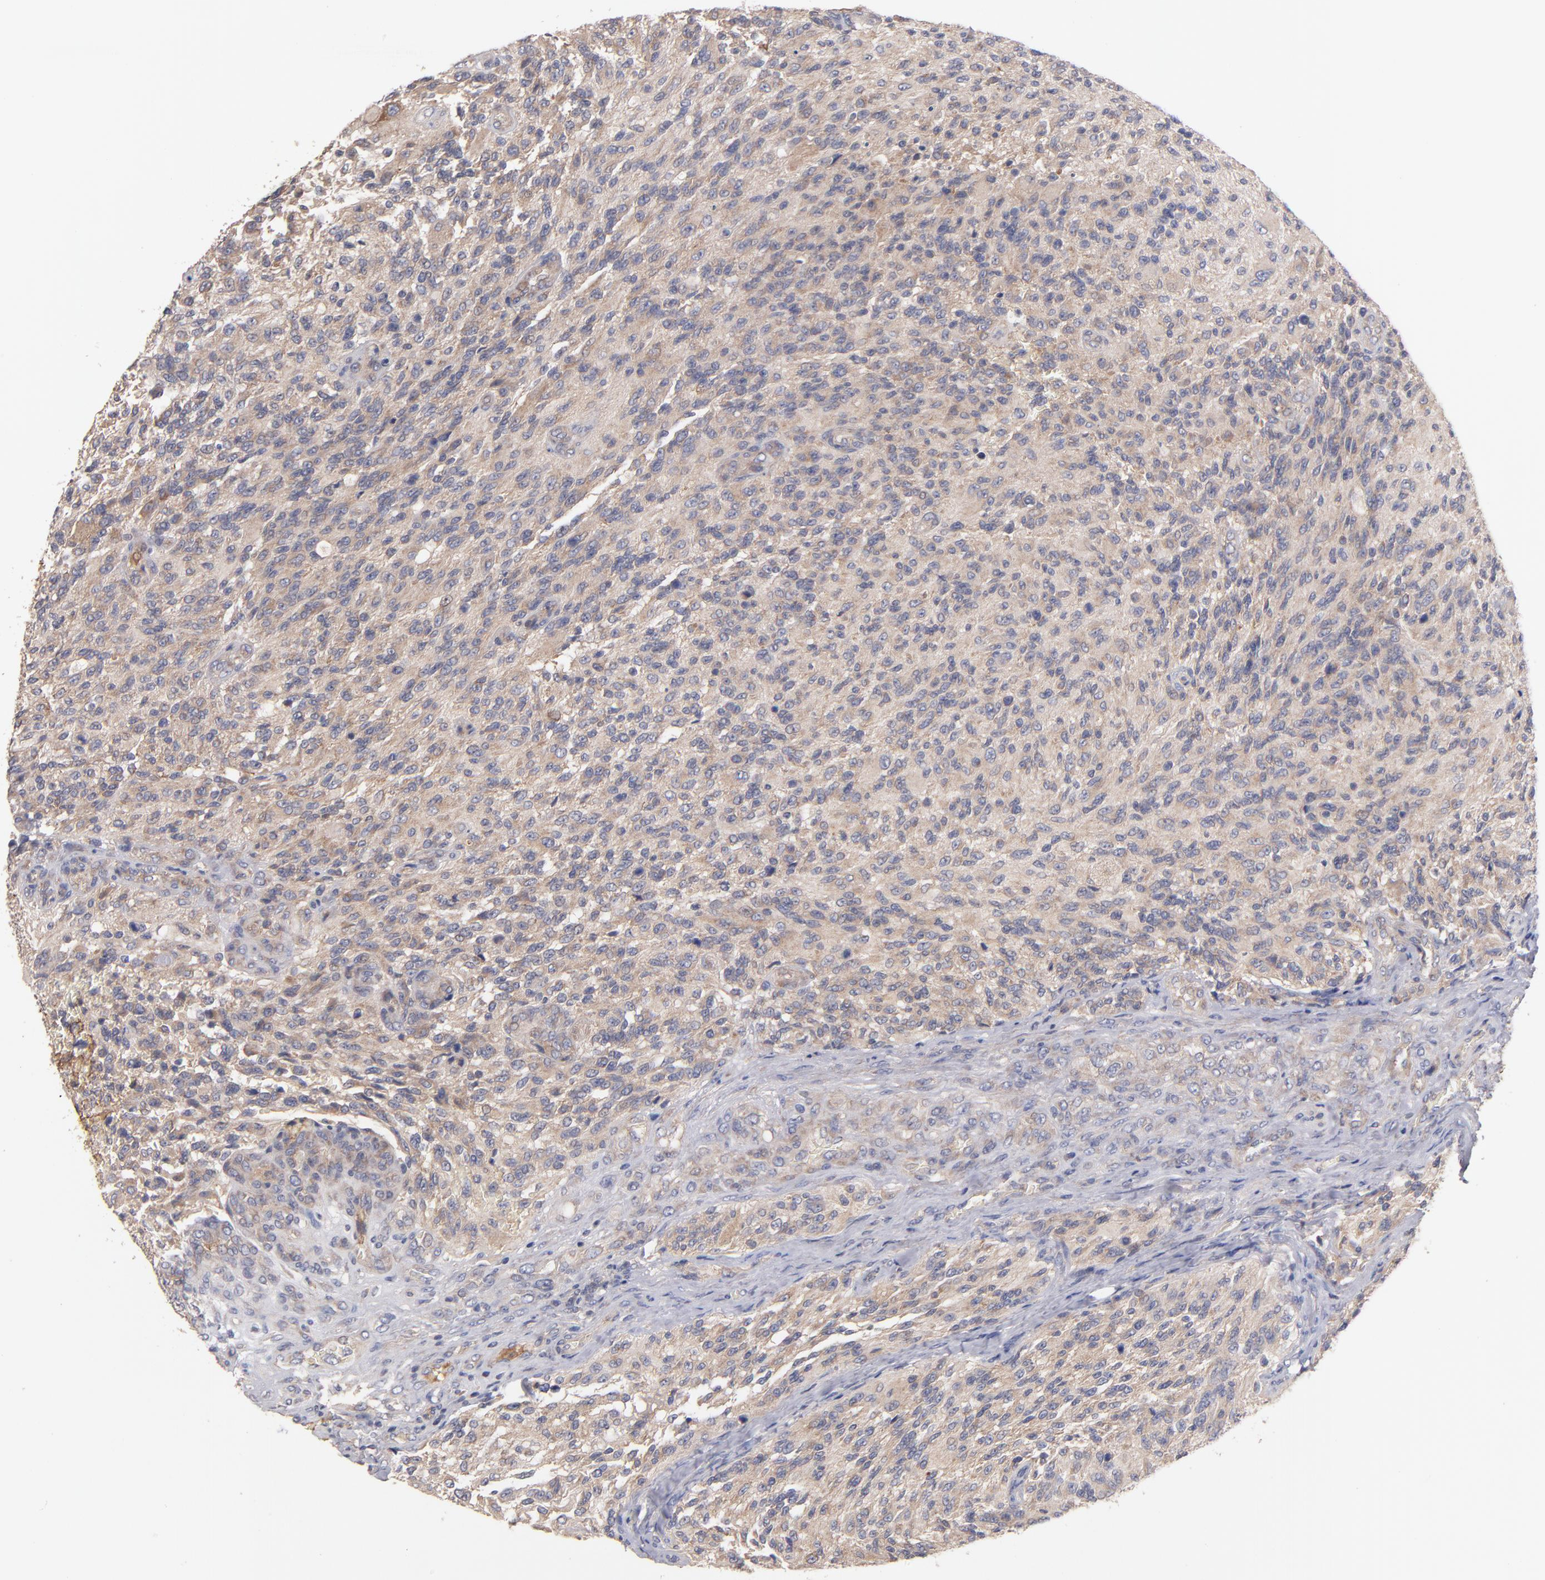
{"staining": {"intensity": "weak", "quantity": ">75%", "location": "cytoplasmic/membranous"}, "tissue": "glioma", "cell_type": "Tumor cells", "image_type": "cancer", "snomed": [{"axis": "morphology", "description": "Normal tissue, NOS"}, {"axis": "morphology", "description": "Glioma, malignant, High grade"}, {"axis": "topography", "description": "Cerebral cortex"}], "caption": "Immunohistochemical staining of glioma exhibits weak cytoplasmic/membranous protein expression in approximately >75% of tumor cells.", "gene": "DACT1", "patient": {"sex": "male", "age": 56}}